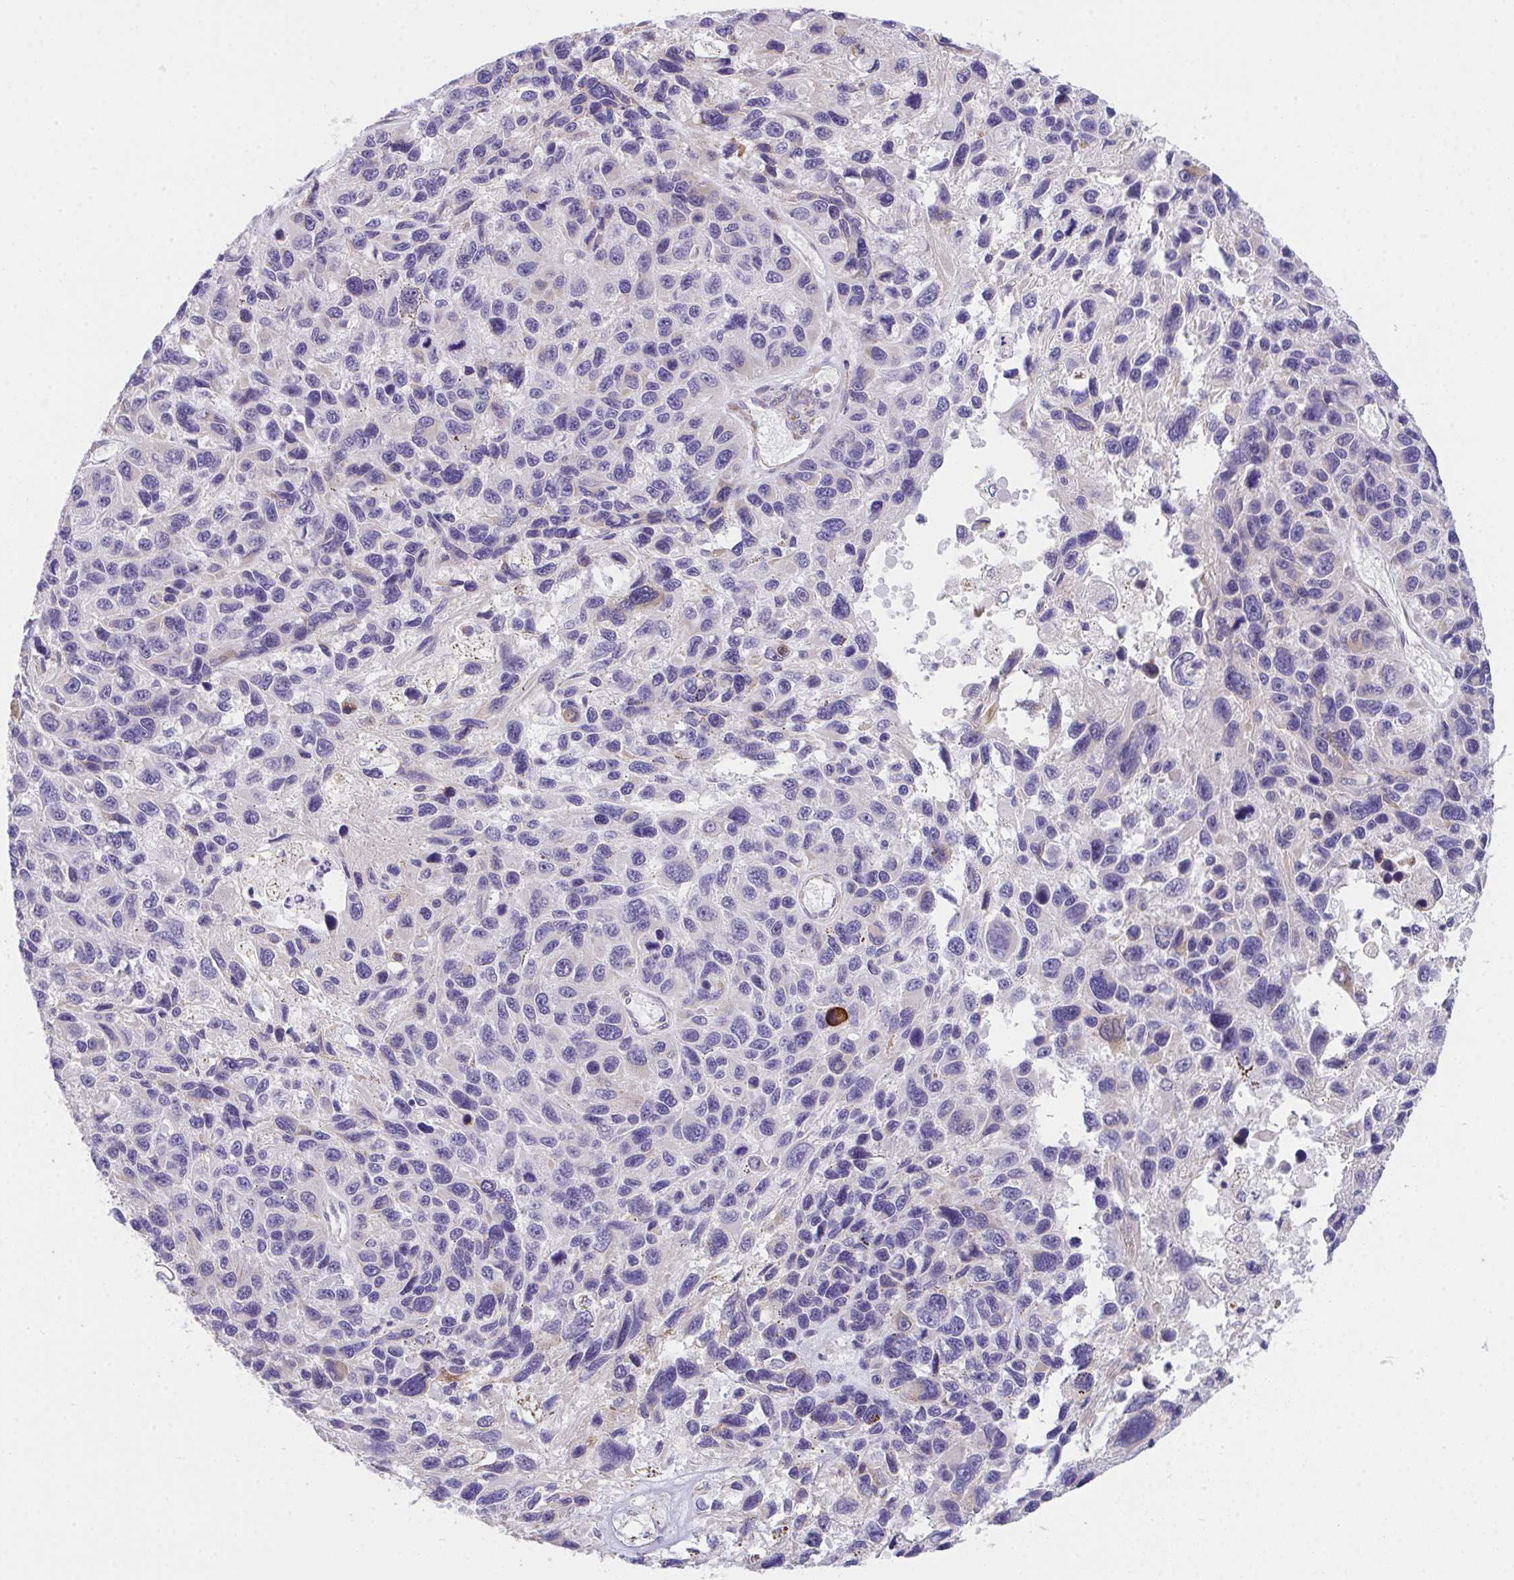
{"staining": {"intensity": "negative", "quantity": "none", "location": "none"}, "tissue": "melanoma", "cell_type": "Tumor cells", "image_type": "cancer", "snomed": [{"axis": "morphology", "description": "Malignant melanoma, NOS"}, {"axis": "topography", "description": "Skin"}], "caption": "There is no significant staining in tumor cells of malignant melanoma.", "gene": "MIA3", "patient": {"sex": "male", "age": 53}}